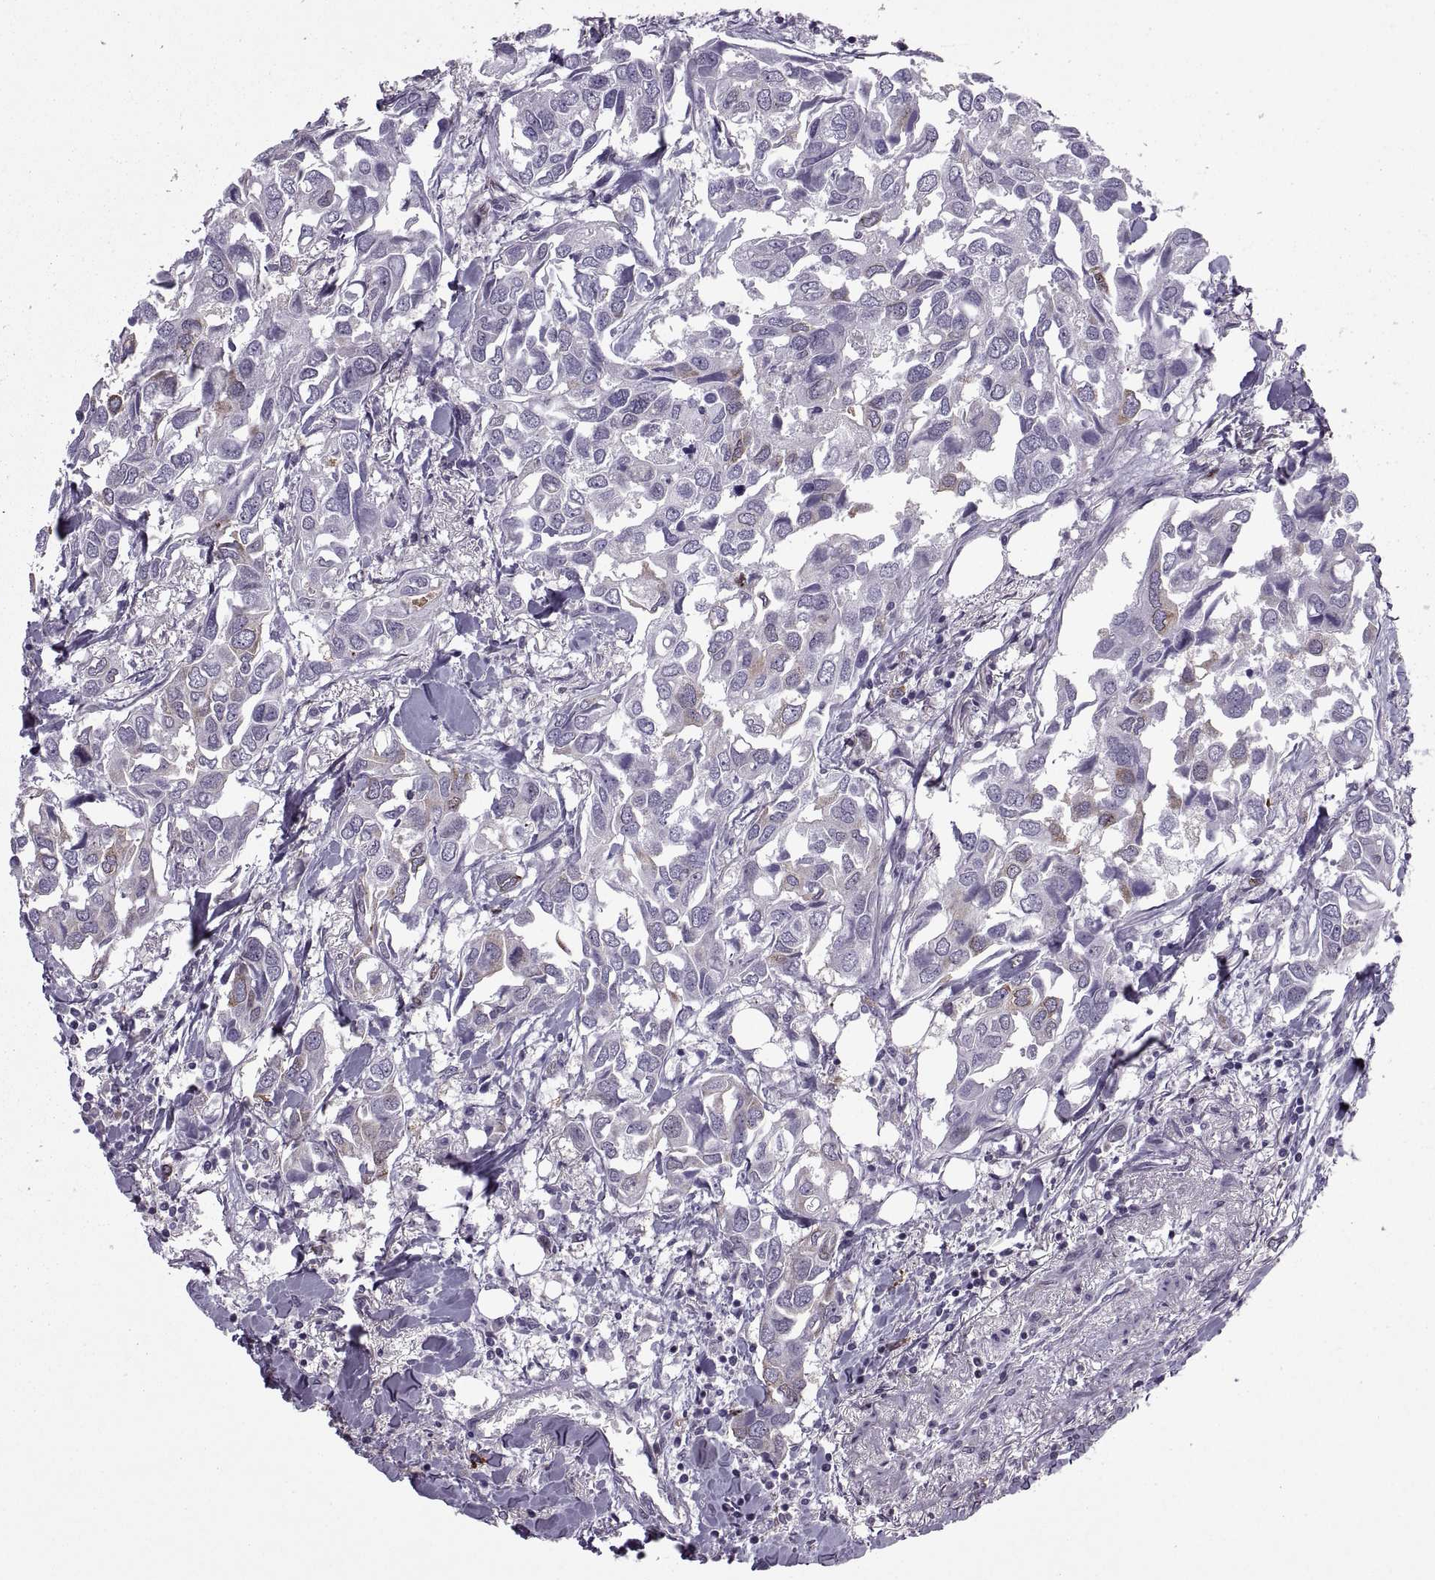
{"staining": {"intensity": "weak", "quantity": "<25%", "location": "cytoplasmic/membranous"}, "tissue": "breast cancer", "cell_type": "Tumor cells", "image_type": "cancer", "snomed": [{"axis": "morphology", "description": "Duct carcinoma"}, {"axis": "topography", "description": "Breast"}], "caption": "Protein analysis of infiltrating ductal carcinoma (breast) reveals no significant positivity in tumor cells.", "gene": "PABPC1", "patient": {"sex": "female", "age": 83}}